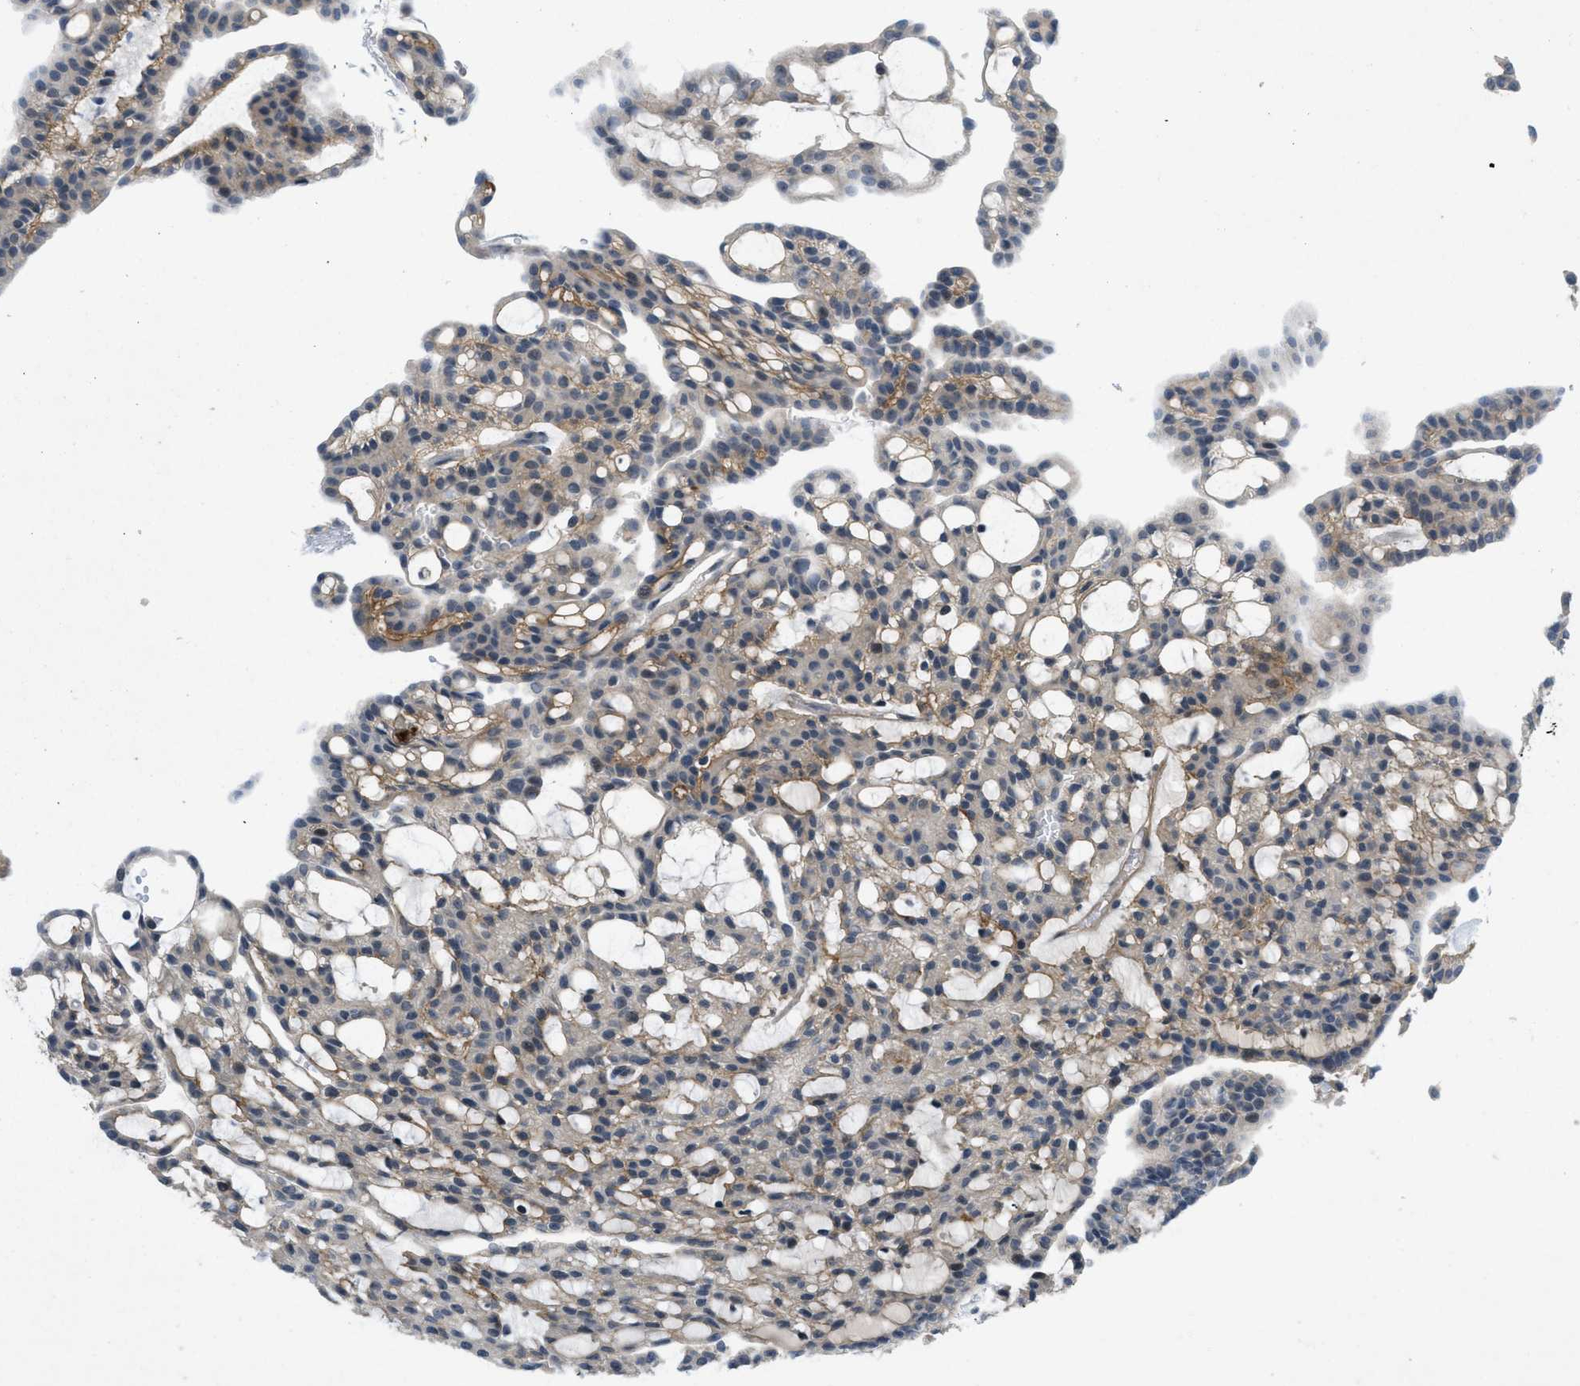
{"staining": {"intensity": "weak", "quantity": "25%-75%", "location": "cytoplasmic/membranous"}, "tissue": "renal cancer", "cell_type": "Tumor cells", "image_type": "cancer", "snomed": [{"axis": "morphology", "description": "Adenocarcinoma, NOS"}, {"axis": "topography", "description": "Kidney"}], "caption": "This image demonstrates IHC staining of renal cancer (adenocarcinoma), with low weak cytoplasmic/membranous positivity in about 25%-75% of tumor cells.", "gene": "SLCO2A1", "patient": {"sex": "male", "age": 63}}